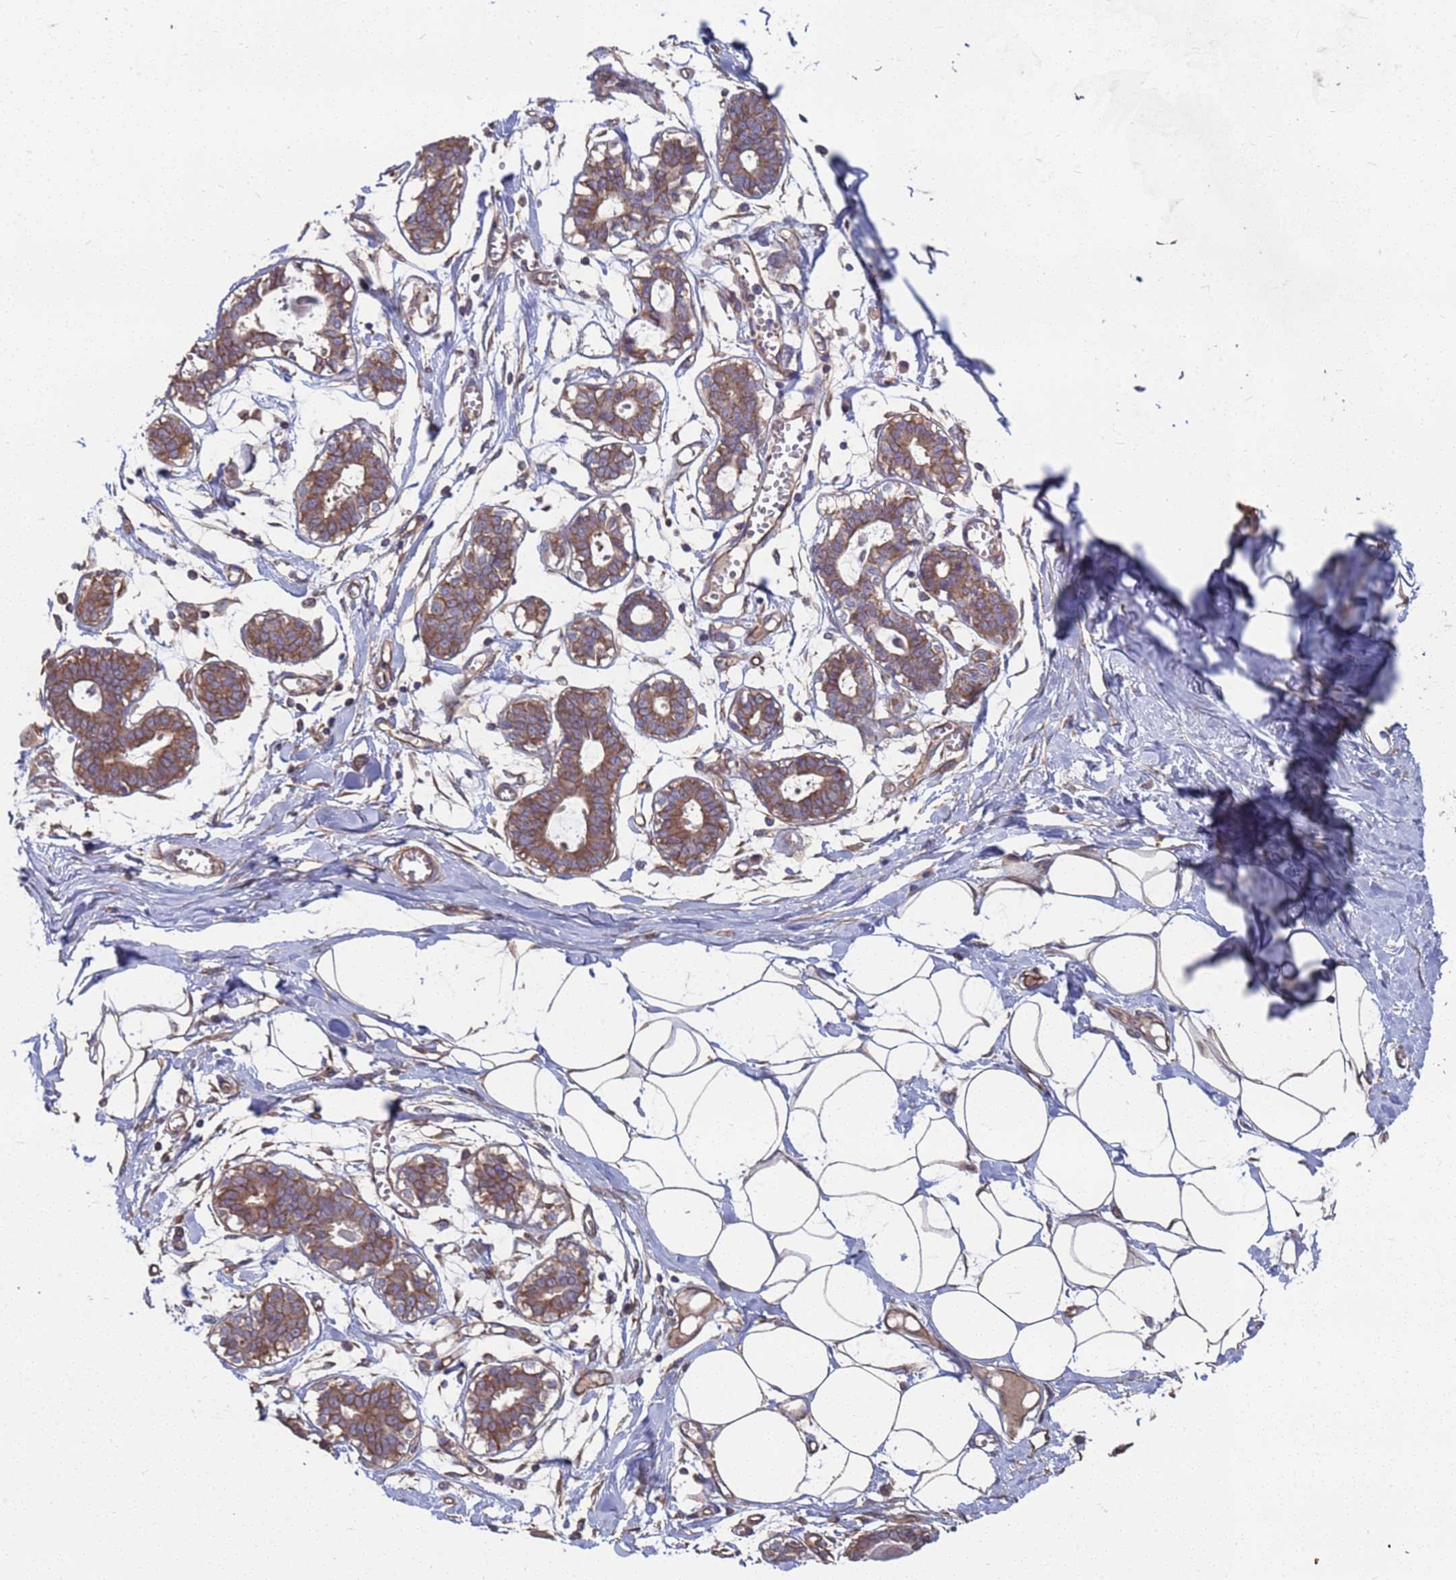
{"staining": {"intensity": "weak", "quantity": "25%-75%", "location": "cytoplasmic/membranous"}, "tissue": "breast", "cell_type": "Adipocytes", "image_type": "normal", "snomed": [{"axis": "morphology", "description": "Normal tissue, NOS"}, {"axis": "topography", "description": "Breast"}], "caption": "Immunohistochemical staining of unremarkable breast demonstrates low levels of weak cytoplasmic/membranous staining in about 25%-75% of adipocytes. Using DAB (3,3'-diaminobenzidine) (brown) and hematoxylin (blue) stains, captured at high magnification using brightfield microscopy.", "gene": "NDUFAF6", "patient": {"sex": "female", "age": 27}}